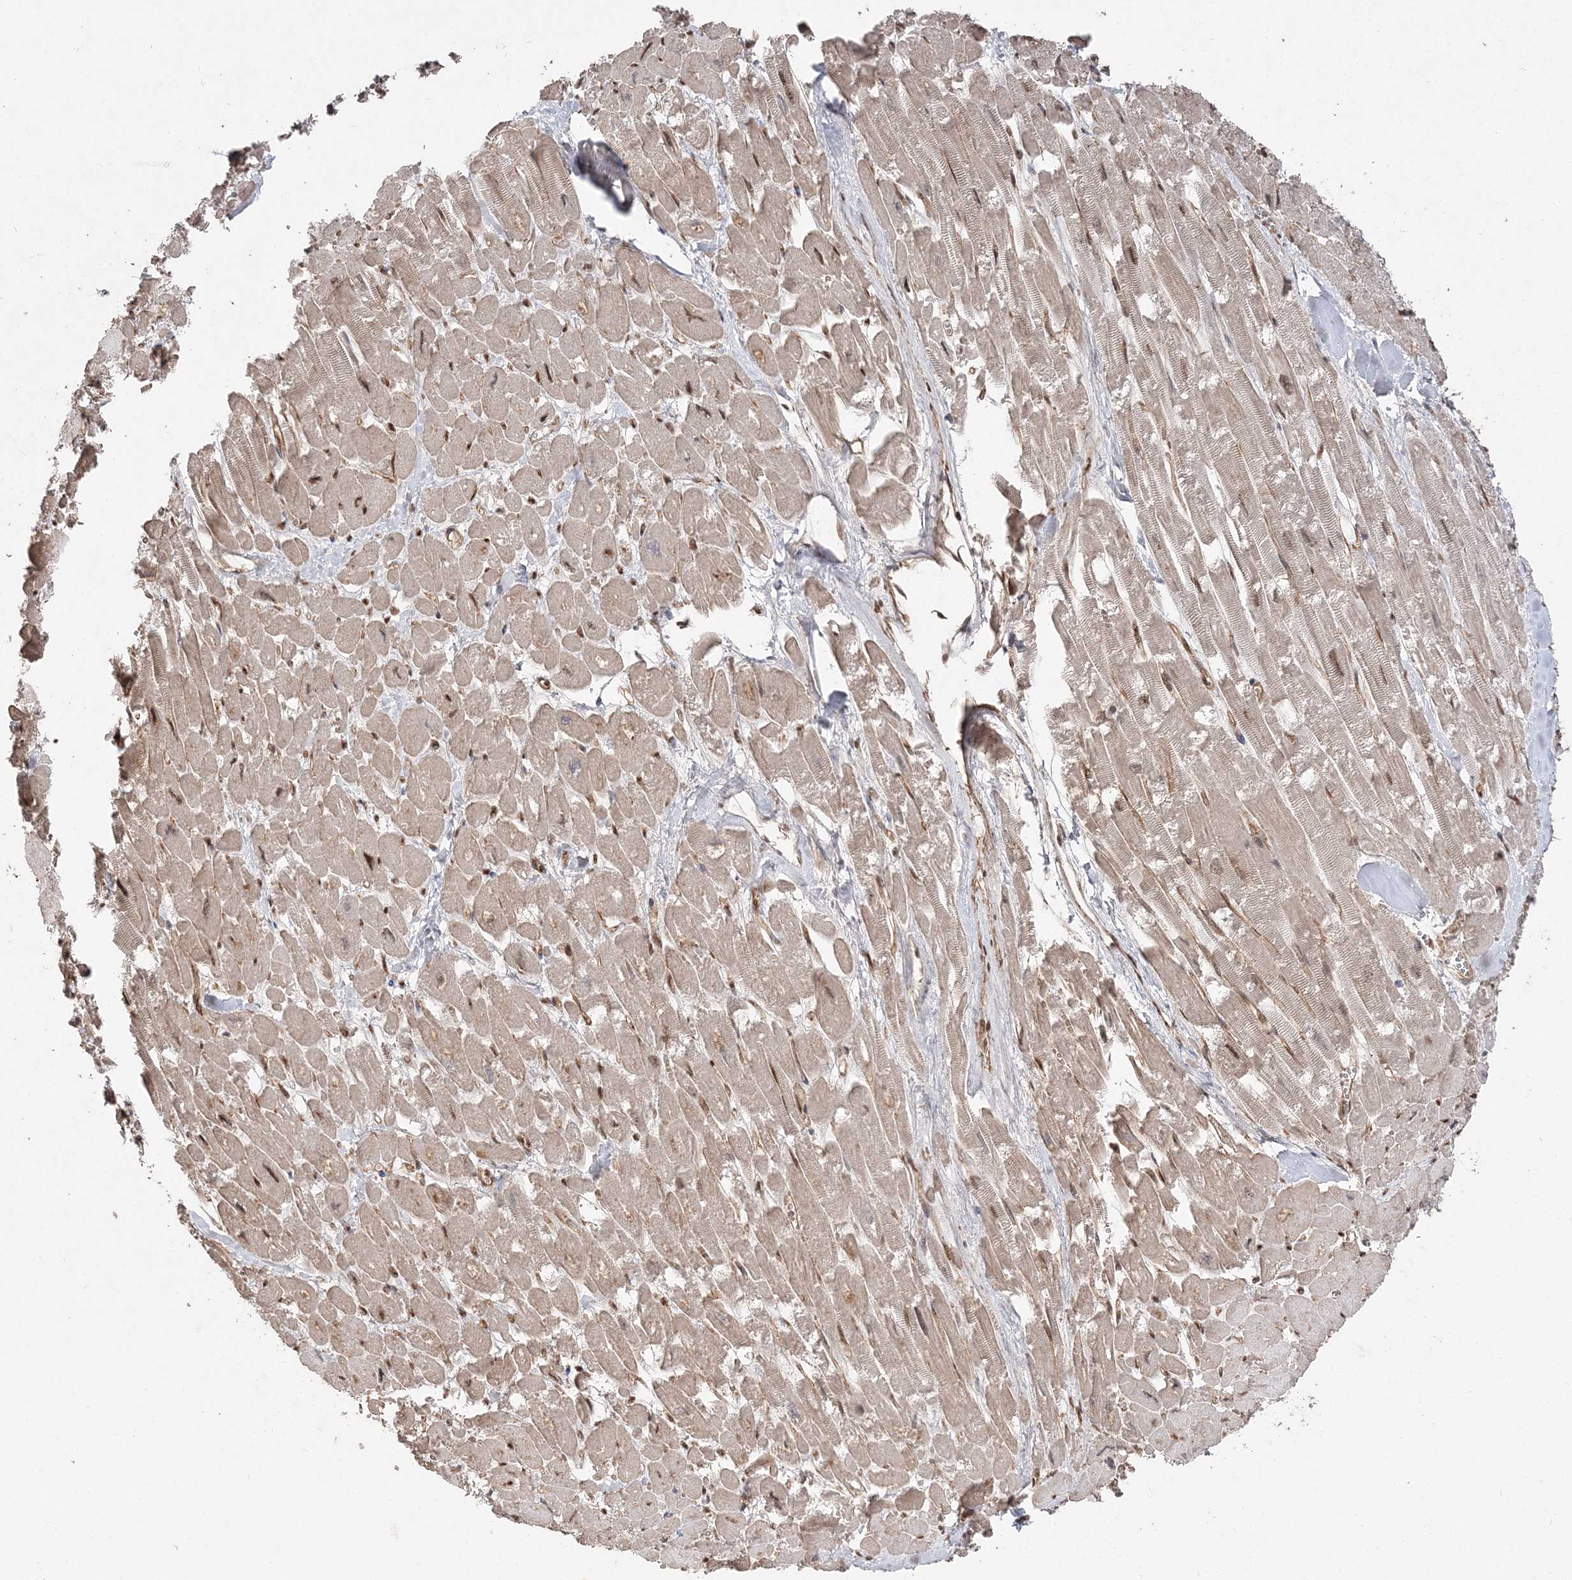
{"staining": {"intensity": "moderate", "quantity": ">75%", "location": "cytoplasmic/membranous,nuclear"}, "tissue": "heart muscle", "cell_type": "Cardiomyocytes", "image_type": "normal", "snomed": [{"axis": "morphology", "description": "Normal tissue, NOS"}, {"axis": "topography", "description": "Heart"}], "caption": "A histopathology image showing moderate cytoplasmic/membranous,nuclear positivity in about >75% of cardiomyocytes in normal heart muscle, as visualized by brown immunohistochemical staining.", "gene": "RBM17", "patient": {"sex": "male", "age": 54}}